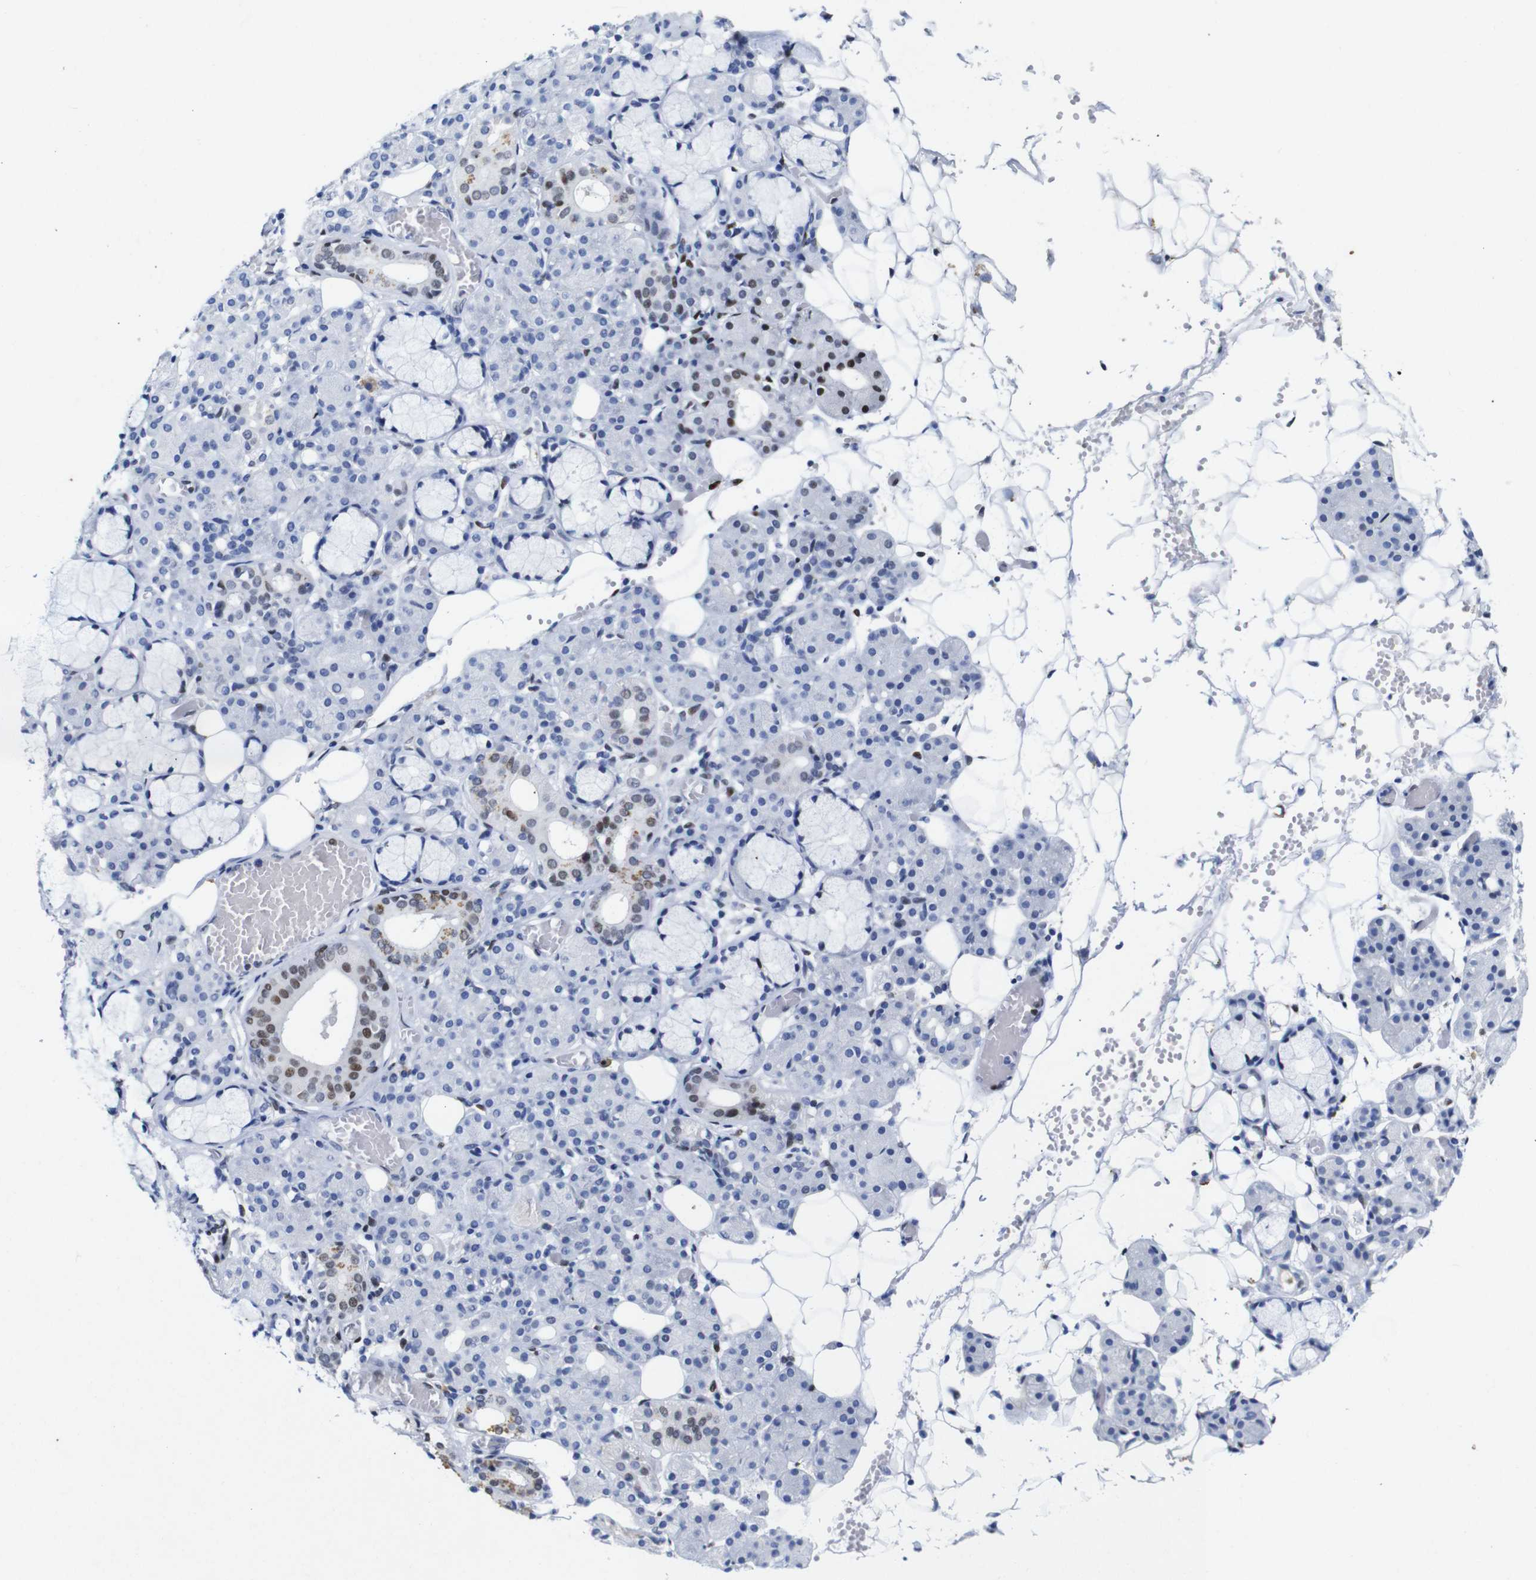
{"staining": {"intensity": "moderate", "quantity": "<25%", "location": "nuclear"}, "tissue": "salivary gland", "cell_type": "Glandular cells", "image_type": "normal", "snomed": [{"axis": "morphology", "description": "Normal tissue, NOS"}, {"axis": "topography", "description": "Salivary gland"}], "caption": "This micrograph exhibits unremarkable salivary gland stained with IHC to label a protein in brown. The nuclear of glandular cells show moderate positivity for the protein. Nuclei are counter-stained blue.", "gene": "FOSL2", "patient": {"sex": "male", "age": 63}}